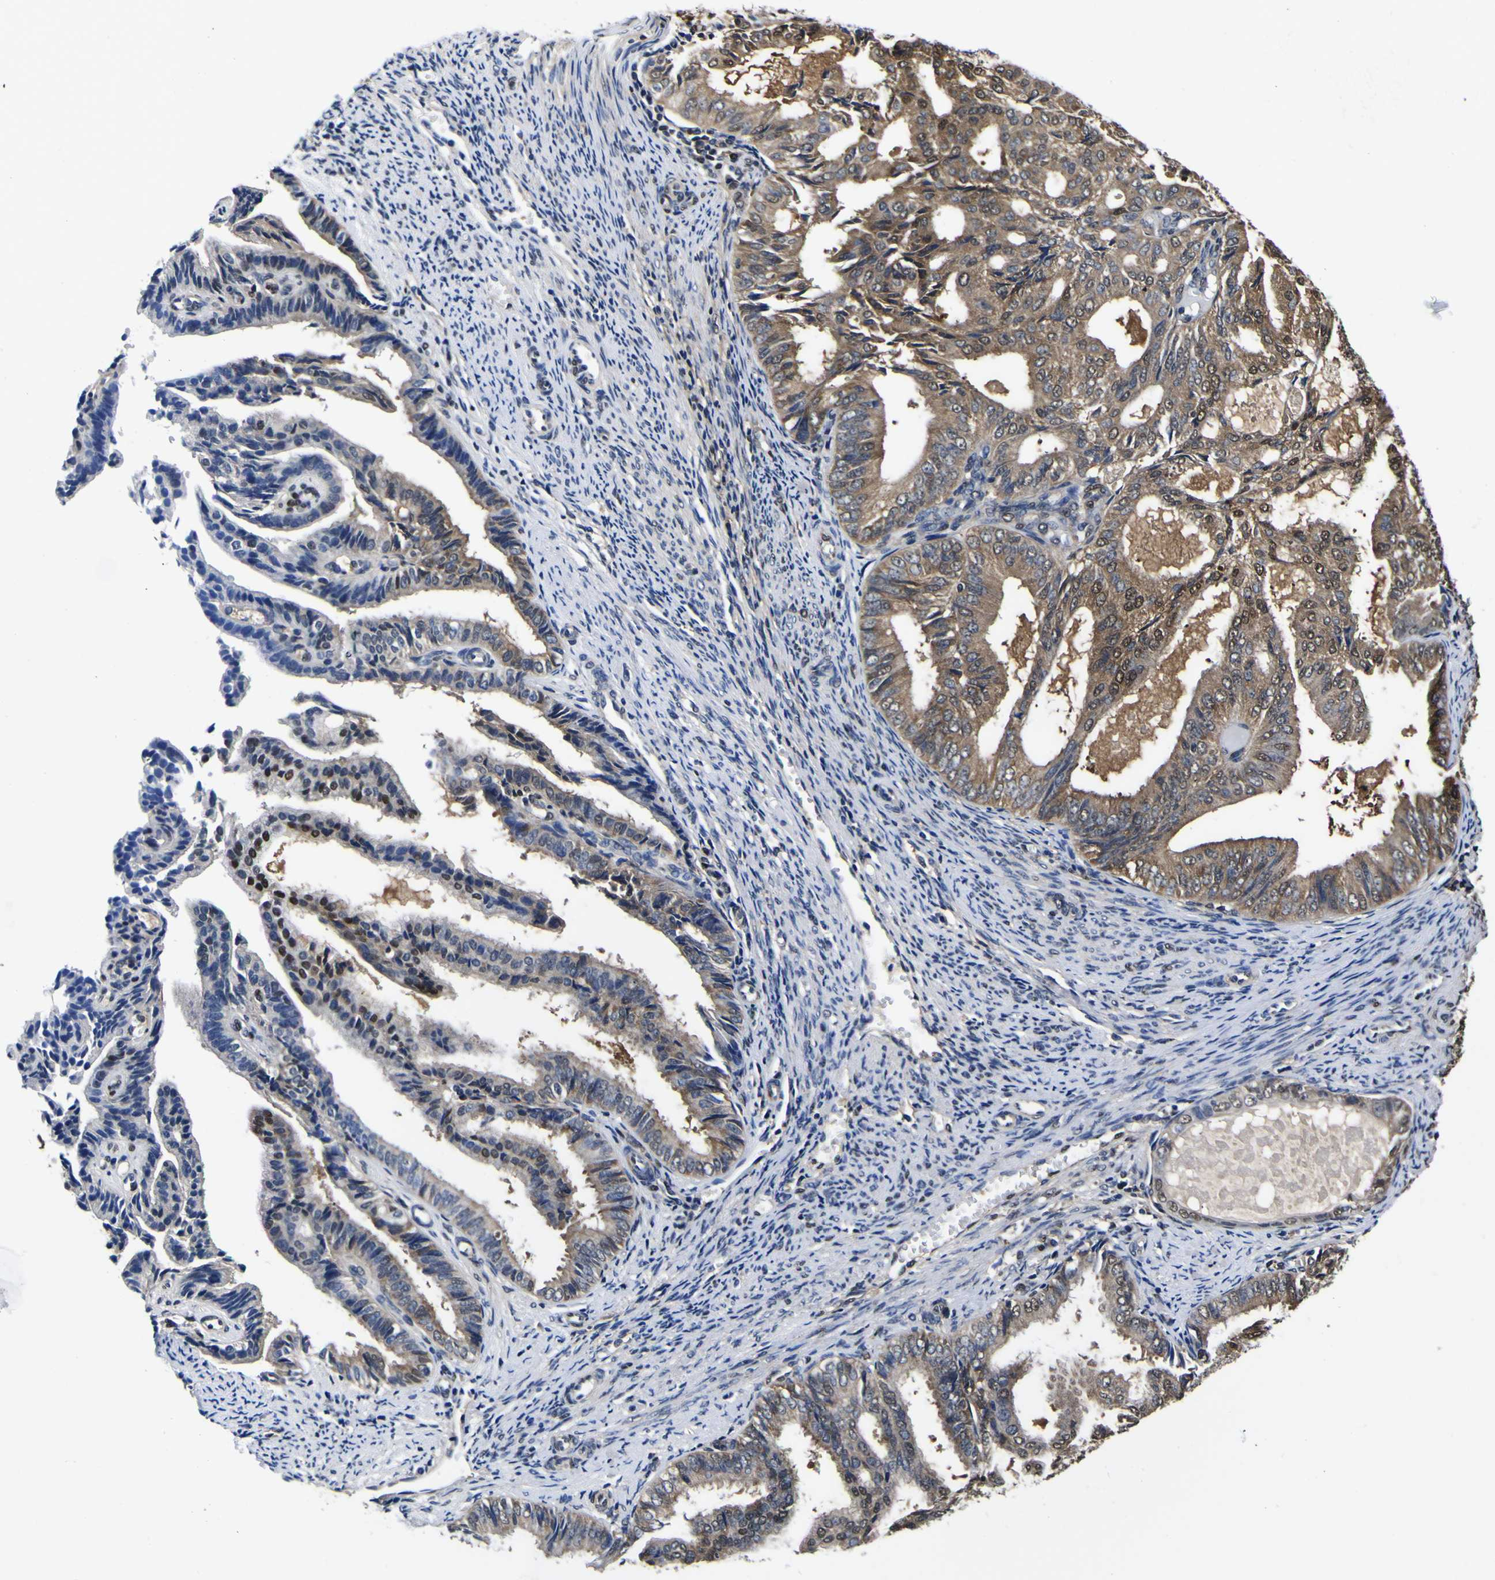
{"staining": {"intensity": "moderate", "quantity": "25%-75%", "location": "cytoplasmic/membranous,nuclear"}, "tissue": "endometrial cancer", "cell_type": "Tumor cells", "image_type": "cancer", "snomed": [{"axis": "morphology", "description": "Adenocarcinoma, NOS"}, {"axis": "topography", "description": "Endometrium"}], "caption": "Immunohistochemical staining of human endometrial cancer exhibits medium levels of moderate cytoplasmic/membranous and nuclear expression in approximately 25%-75% of tumor cells.", "gene": "FAM110B", "patient": {"sex": "female", "age": 58}}